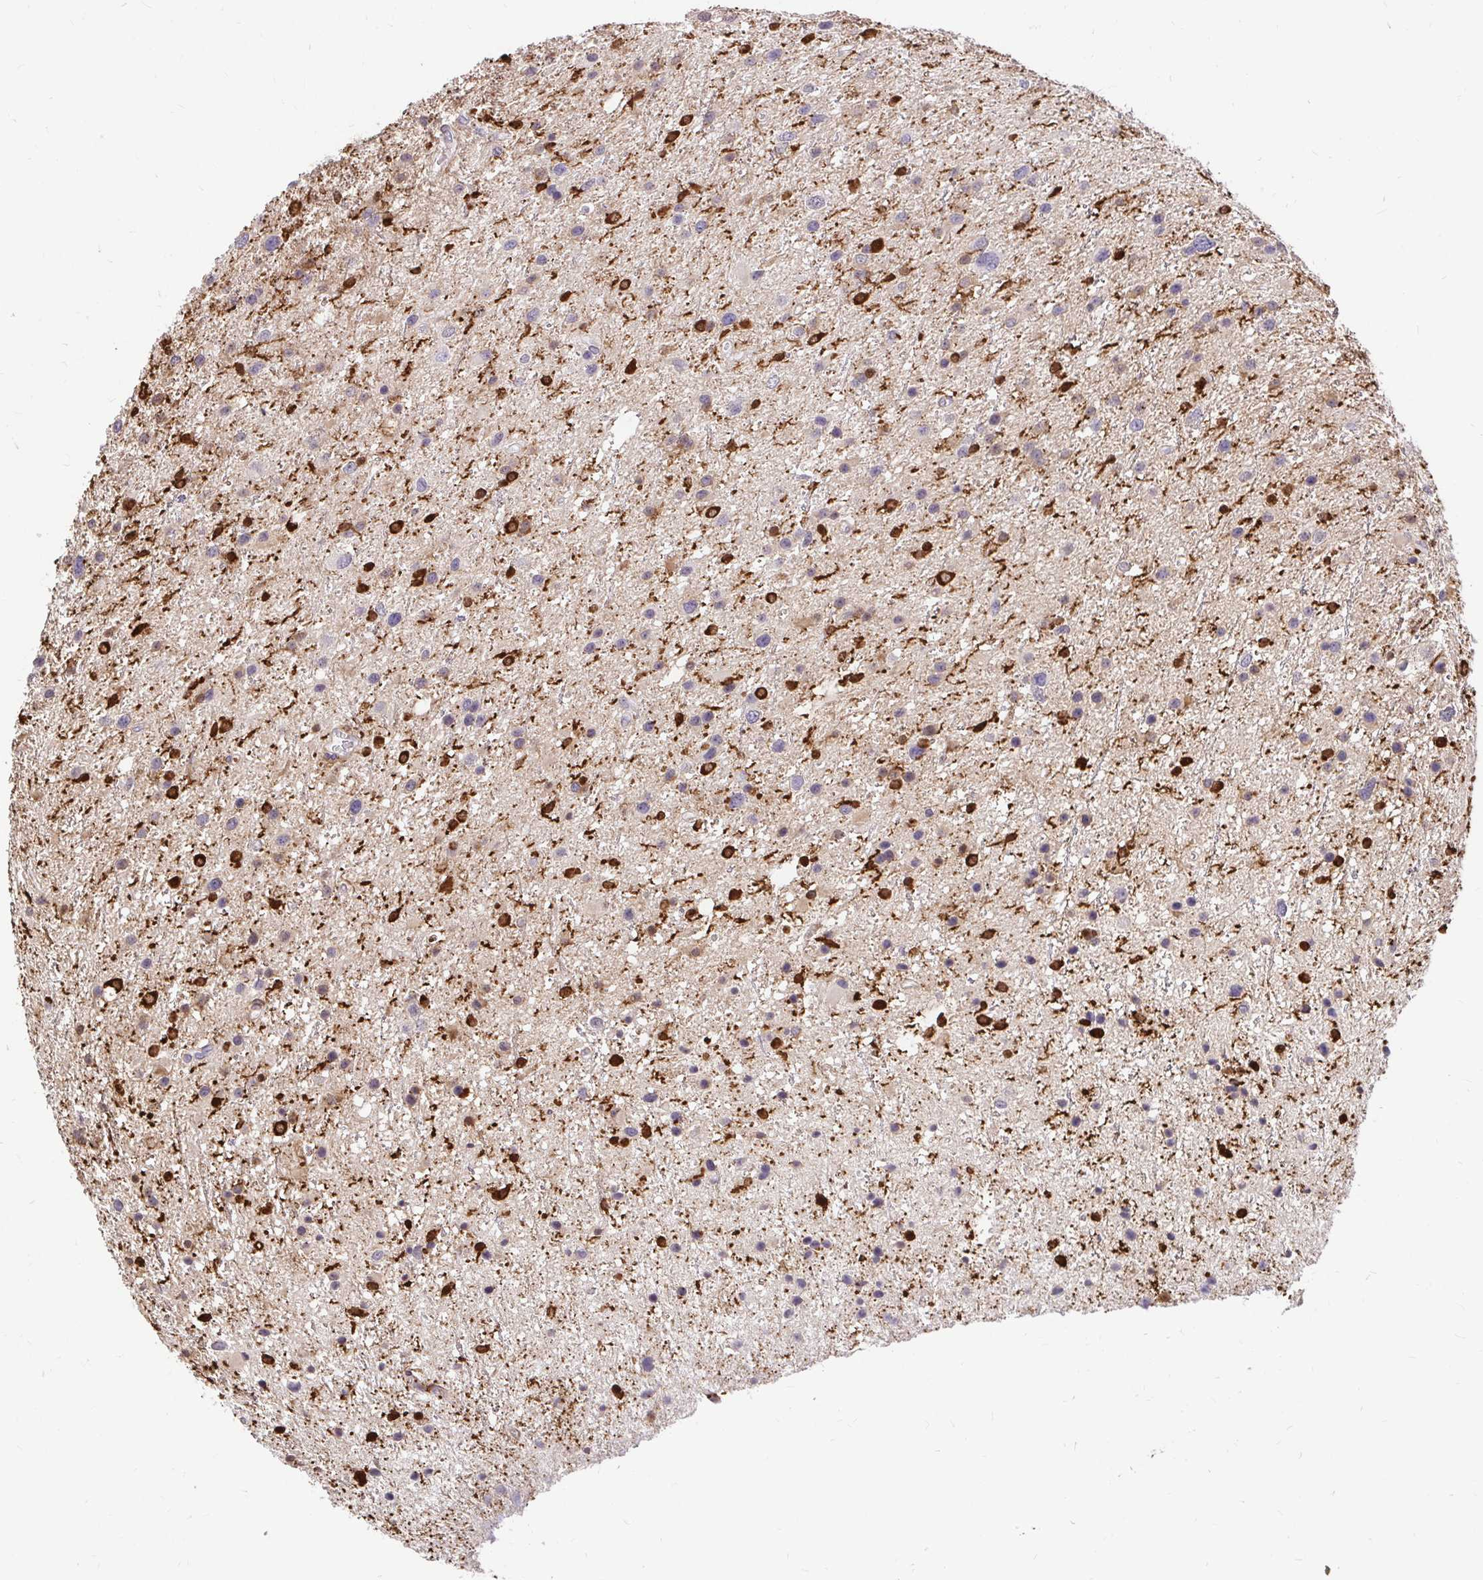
{"staining": {"intensity": "strong", "quantity": "<25%", "location": "cytoplasmic/membranous"}, "tissue": "glioma", "cell_type": "Tumor cells", "image_type": "cancer", "snomed": [{"axis": "morphology", "description": "Glioma, malignant, Low grade"}, {"axis": "topography", "description": "Brain"}], "caption": "Immunohistochemistry of malignant low-grade glioma displays medium levels of strong cytoplasmic/membranous positivity in approximately <25% of tumor cells. (brown staining indicates protein expression, while blue staining denotes nuclei).", "gene": "GSN", "patient": {"sex": "female", "age": 32}}